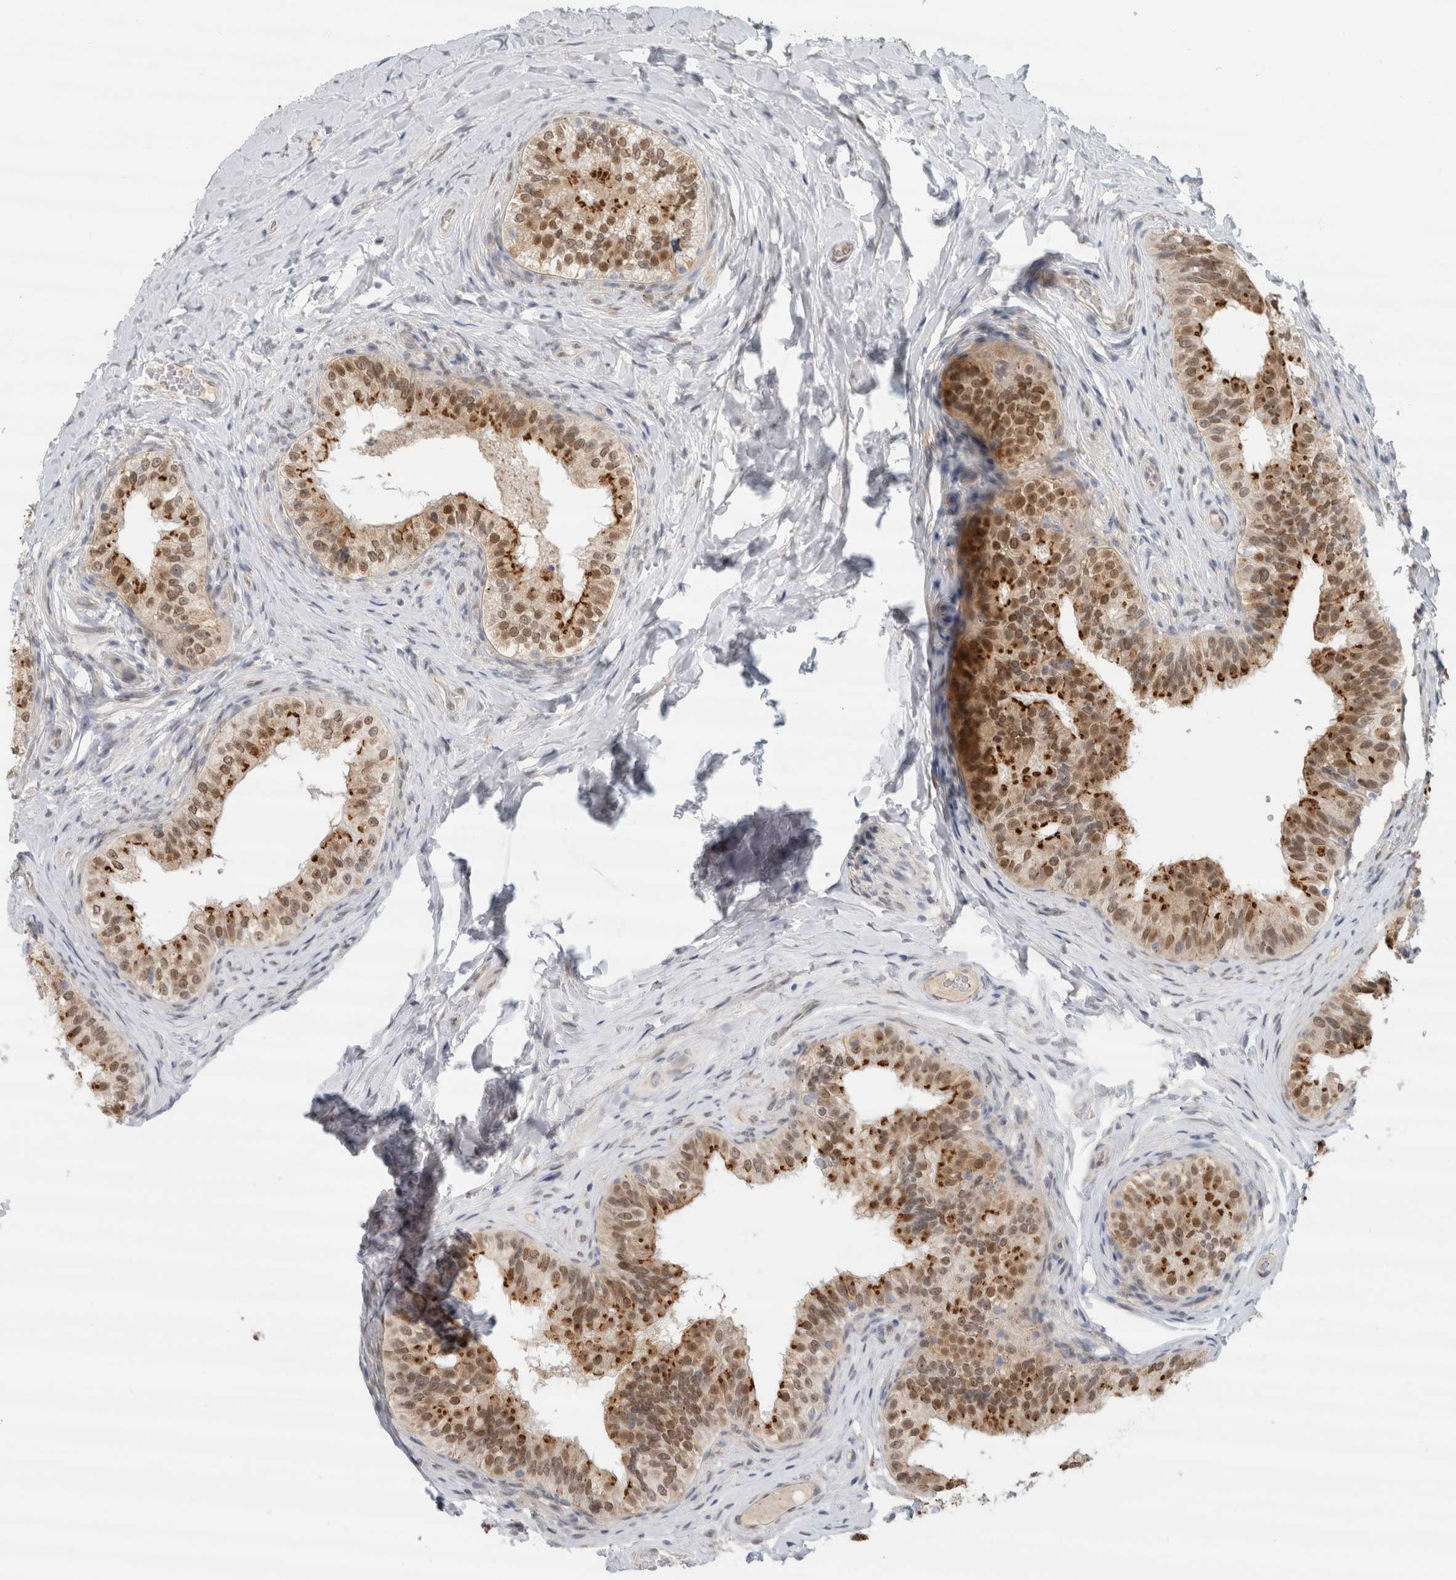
{"staining": {"intensity": "moderate", "quantity": "25%-75%", "location": "cytoplasmic/membranous,nuclear"}, "tissue": "epididymis", "cell_type": "Glandular cells", "image_type": "normal", "snomed": [{"axis": "morphology", "description": "Normal tissue, NOS"}, {"axis": "topography", "description": "Epididymis"}], "caption": "IHC micrograph of unremarkable epididymis stained for a protein (brown), which reveals medium levels of moderate cytoplasmic/membranous,nuclear expression in approximately 25%-75% of glandular cells.", "gene": "EIF4G3", "patient": {"sex": "male", "age": 49}}